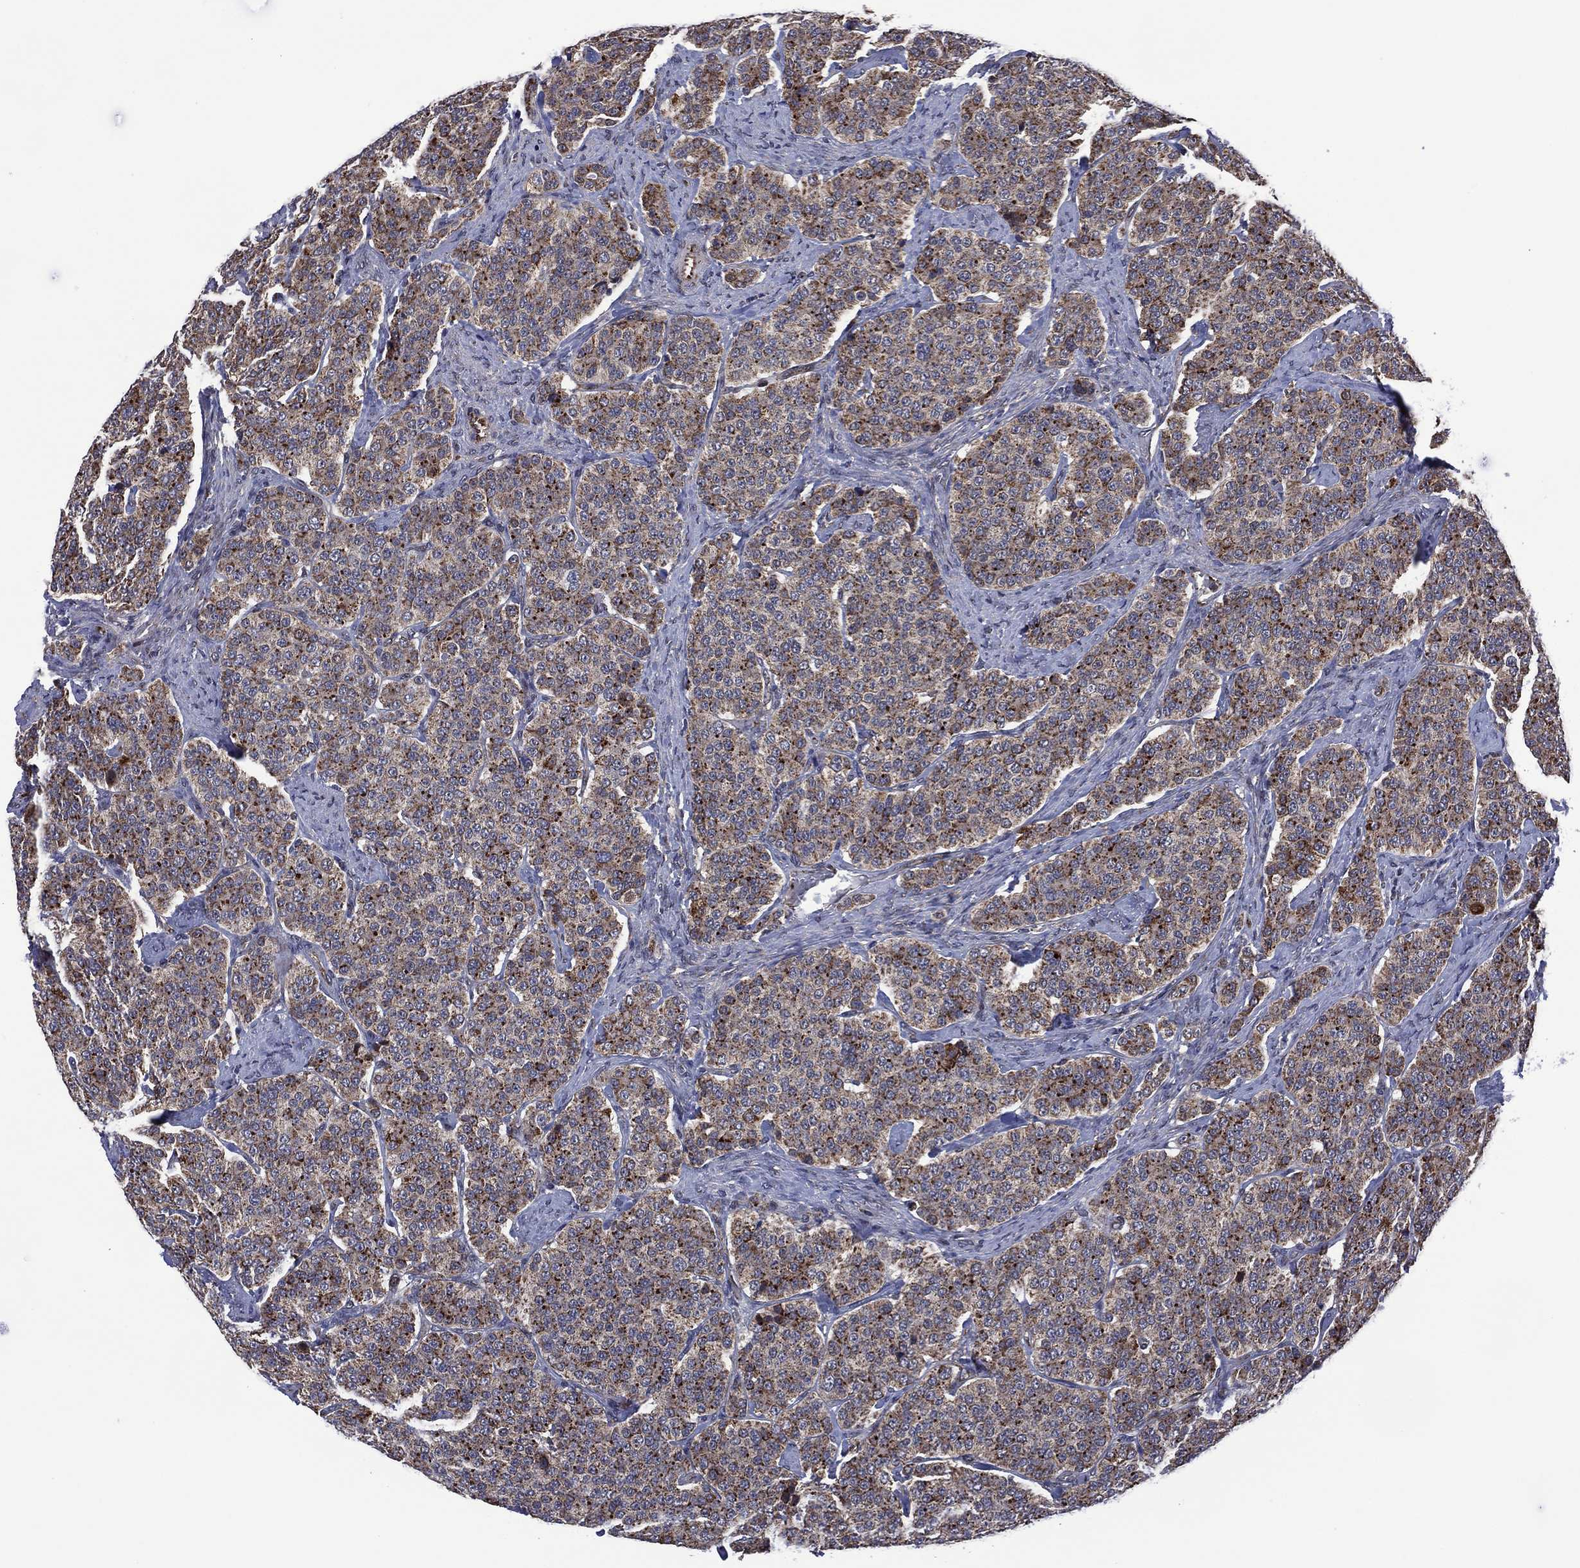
{"staining": {"intensity": "weak", "quantity": ">75%", "location": "cytoplasmic/membranous"}, "tissue": "carcinoid", "cell_type": "Tumor cells", "image_type": "cancer", "snomed": [{"axis": "morphology", "description": "Carcinoid, malignant, NOS"}, {"axis": "topography", "description": "Small intestine"}], "caption": "Tumor cells show weak cytoplasmic/membranous staining in approximately >75% of cells in carcinoid.", "gene": "HTD2", "patient": {"sex": "female", "age": 58}}